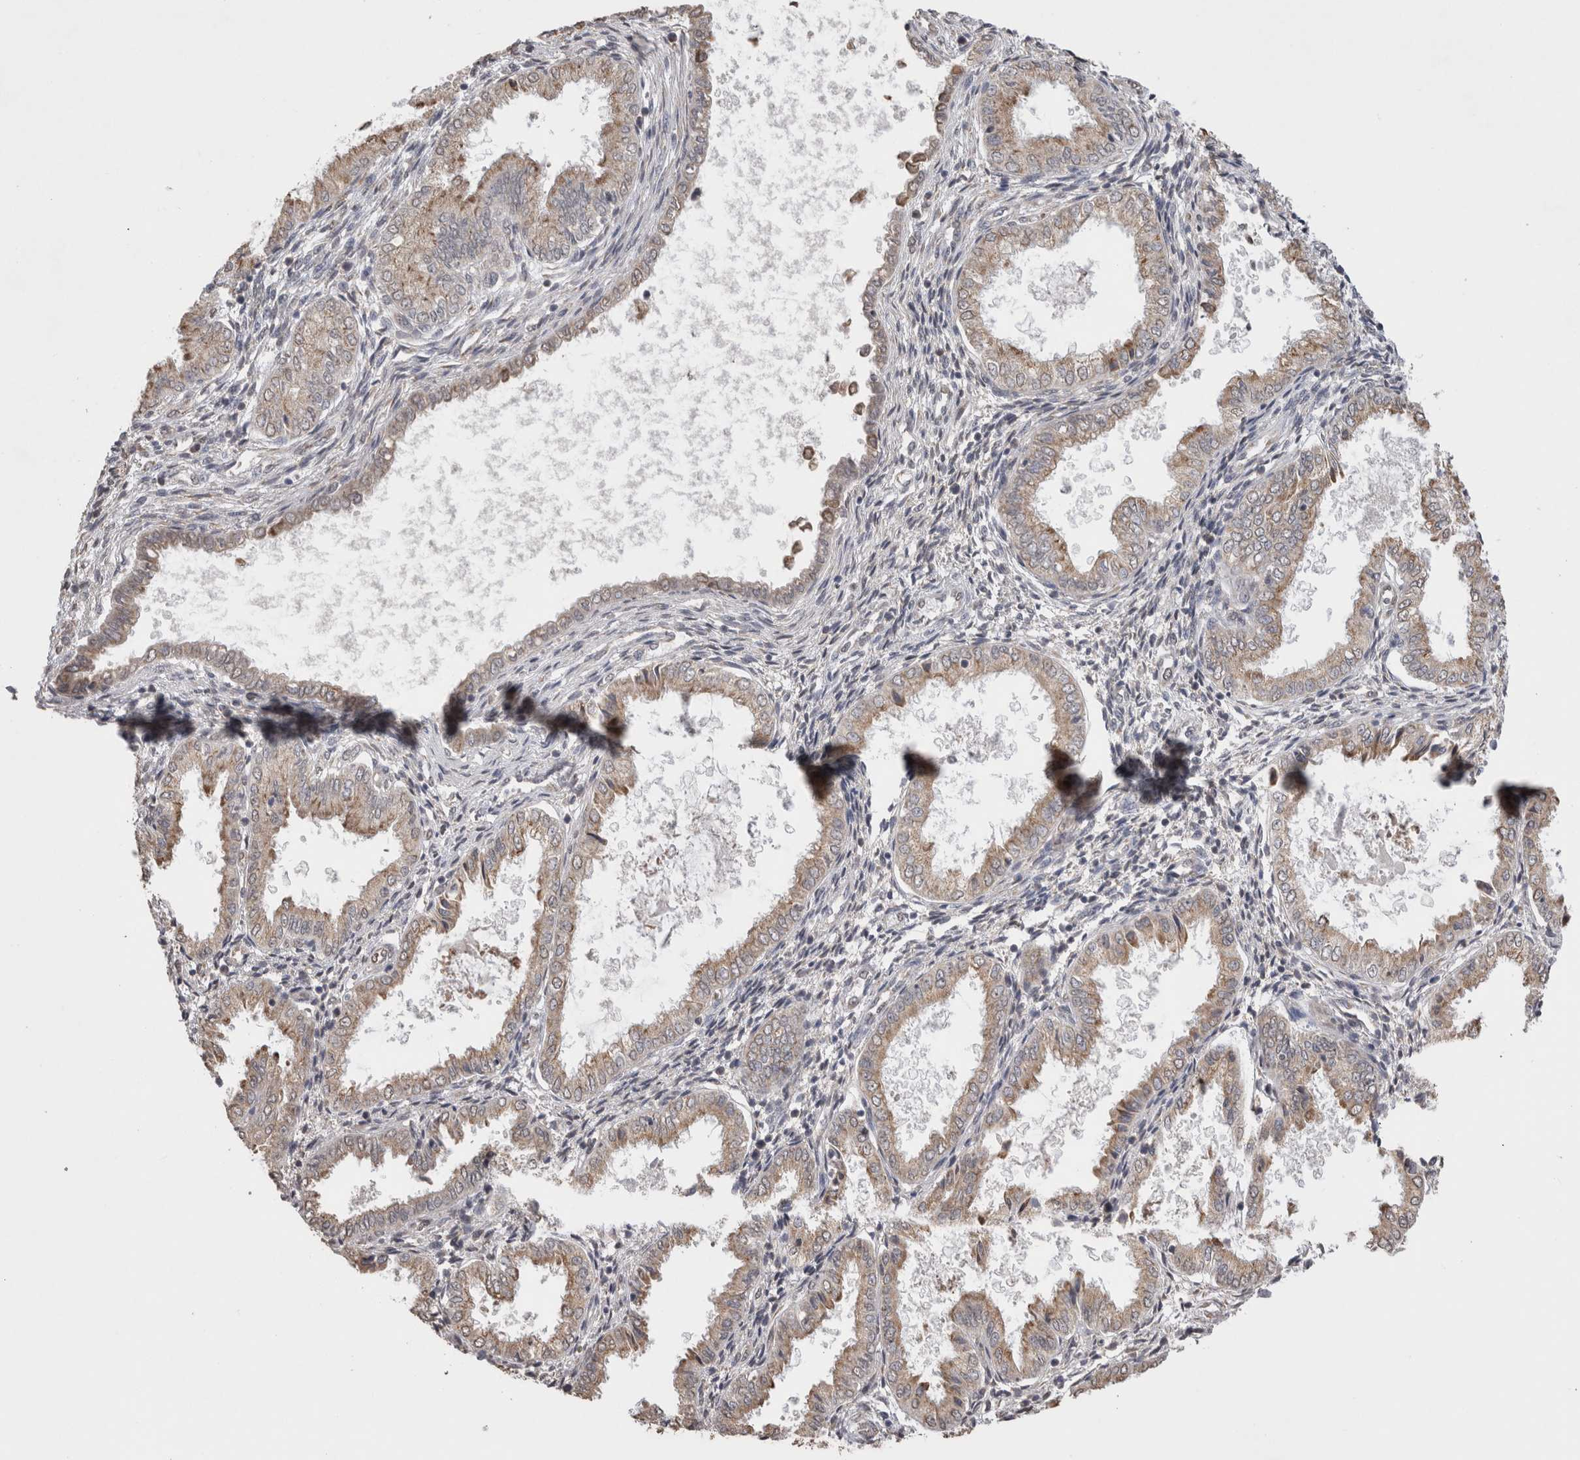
{"staining": {"intensity": "moderate", "quantity": "<25%", "location": "cytoplasmic/membranous"}, "tissue": "endometrium", "cell_type": "Cells in endometrial stroma", "image_type": "normal", "snomed": [{"axis": "morphology", "description": "Normal tissue, NOS"}, {"axis": "topography", "description": "Endometrium"}], "caption": "IHC (DAB) staining of unremarkable endometrium shows moderate cytoplasmic/membranous protein expression in approximately <25% of cells in endometrial stroma.", "gene": "NOMO1", "patient": {"sex": "female", "age": 33}}